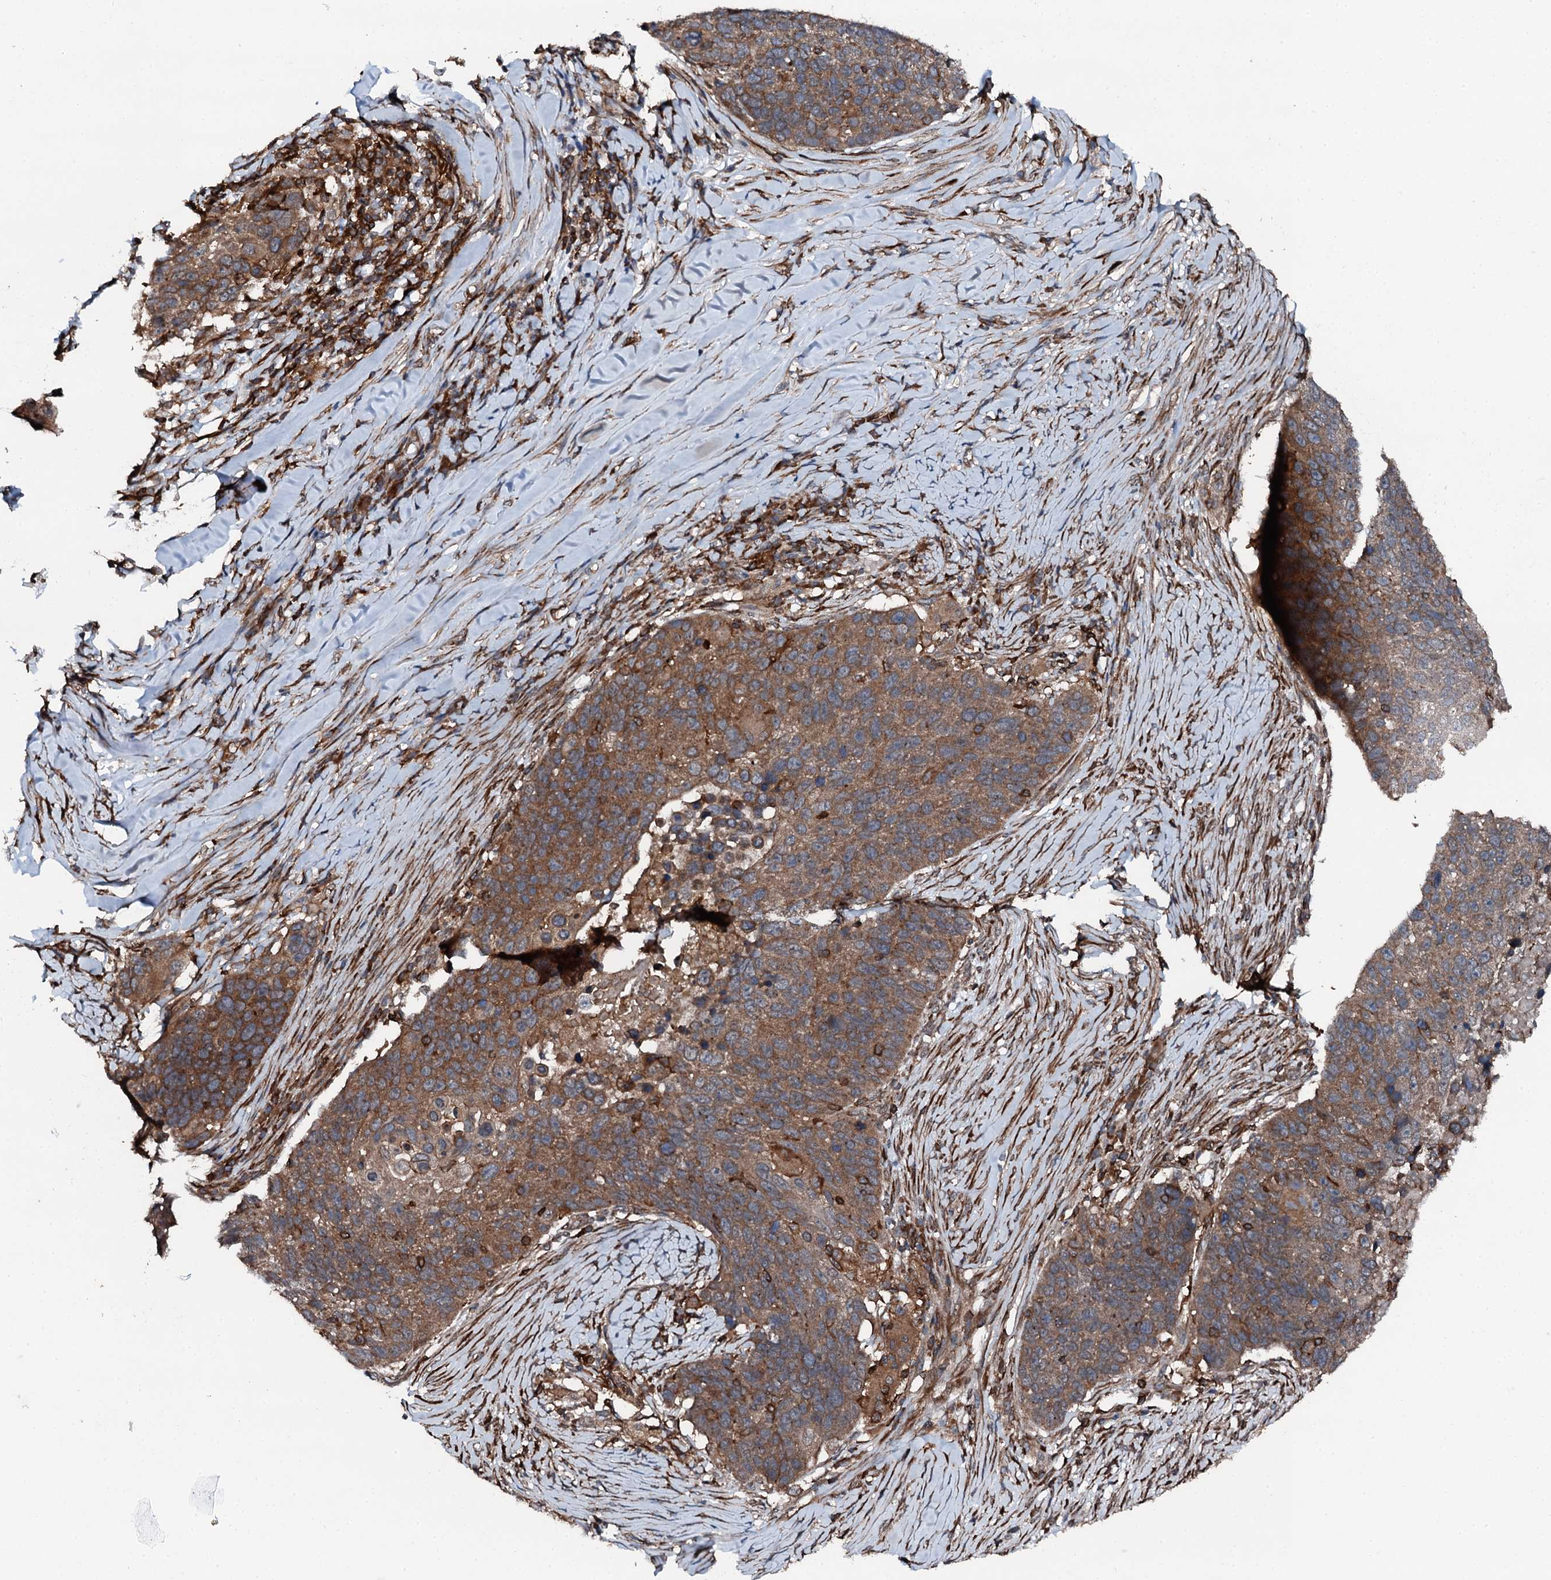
{"staining": {"intensity": "moderate", "quantity": ">75%", "location": "cytoplasmic/membranous"}, "tissue": "lung cancer", "cell_type": "Tumor cells", "image_type": "cancer", "snomed": [{"axis": "morphology", "description": "Normal tissue, NOS"}, {"axis": "morphology", "description": "Squamous cell carcinoma, NOS"}, {"axis": "topography", "description": "Lymph node"}, {"axis": "topography", "description": "Lung"}], "caption": "Human squamous cell carcinoma (lung) stained with a protein marker displays moderate staining in tumor cells.", "gene": "EDC4", "patient": {"sex": "male", "age": 66}}